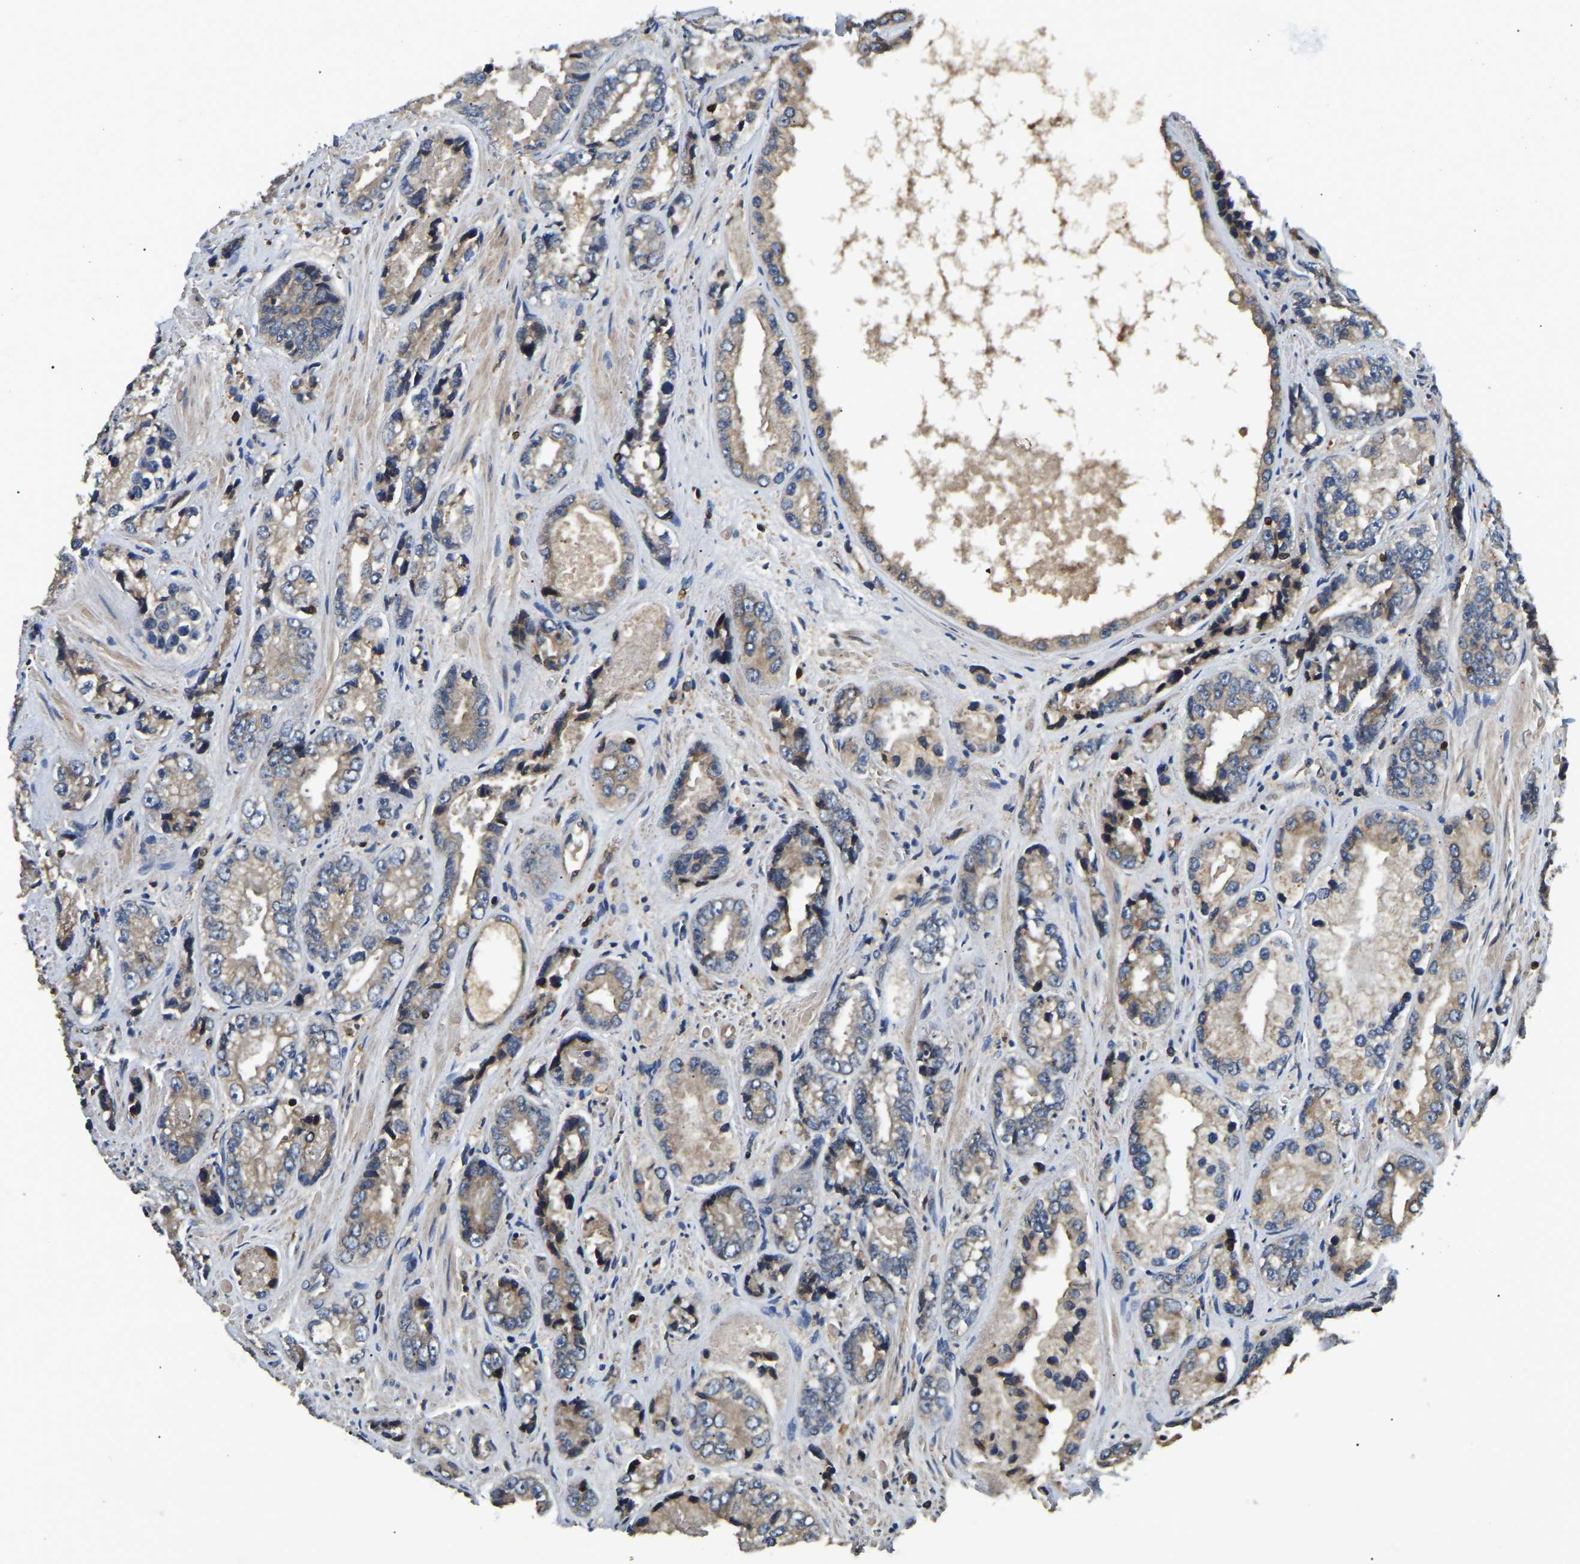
{"staining": {"intensity": "weak", "quantity": "25%-75%", "location": "cytoplasmic/membranous"}, "tissue": "prostate cancer", "cell_type": "Tumor cells", "image_type": "cancer", "snomed": [{"axis": "morphology", "description": "Adenocarcinoma, High grade"}, {"axis": "topography", "description": "Prostate"}], "caption": "Immunohistochemical staining of prostate high-grade adenocarcinoma shows low levels of weak cytoplasmic/membranous staining in about 25%-75% of tumor cells.", "gene": "SMPD2", "patient": {"sex": "male", "age": 61}}